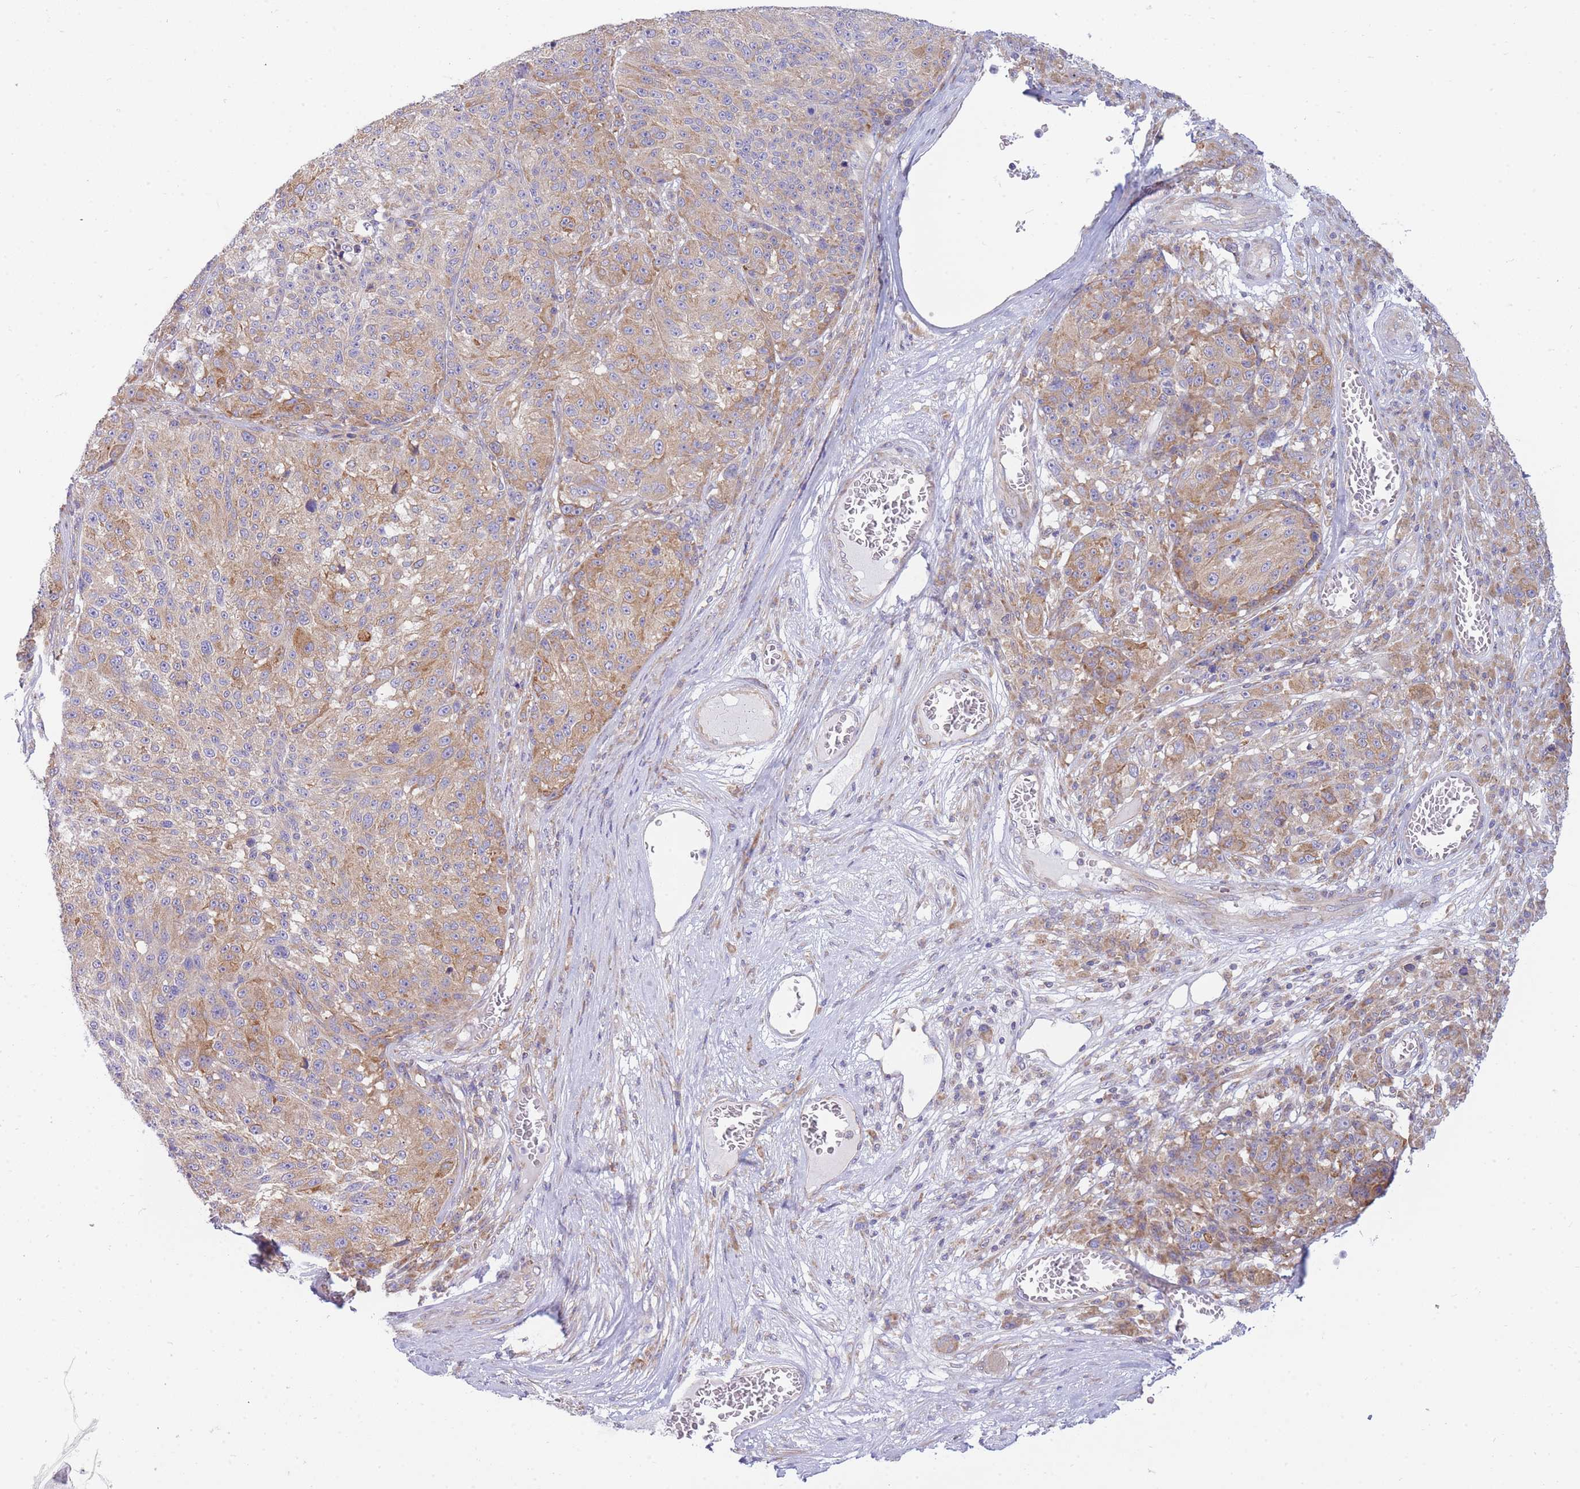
{"staining": {"intensity": "moderate", "quantity": ">75%", "location": "cytoplasmic/membranous"}, "tissue": "melanoma", "cell_type": "Tumor cells", "image_type": "cancer", "snomed": [{"axis": "morphology", "description": "Malignant melanoma, NOS"}, {"axis": "topography", "description": "Skin"}], "caption": "Melanoma stained with a protein marker exhibits moderate staining in tumor cells.", "gene": "SH2B2", "patient": {"sex": "male", "age": 53}}